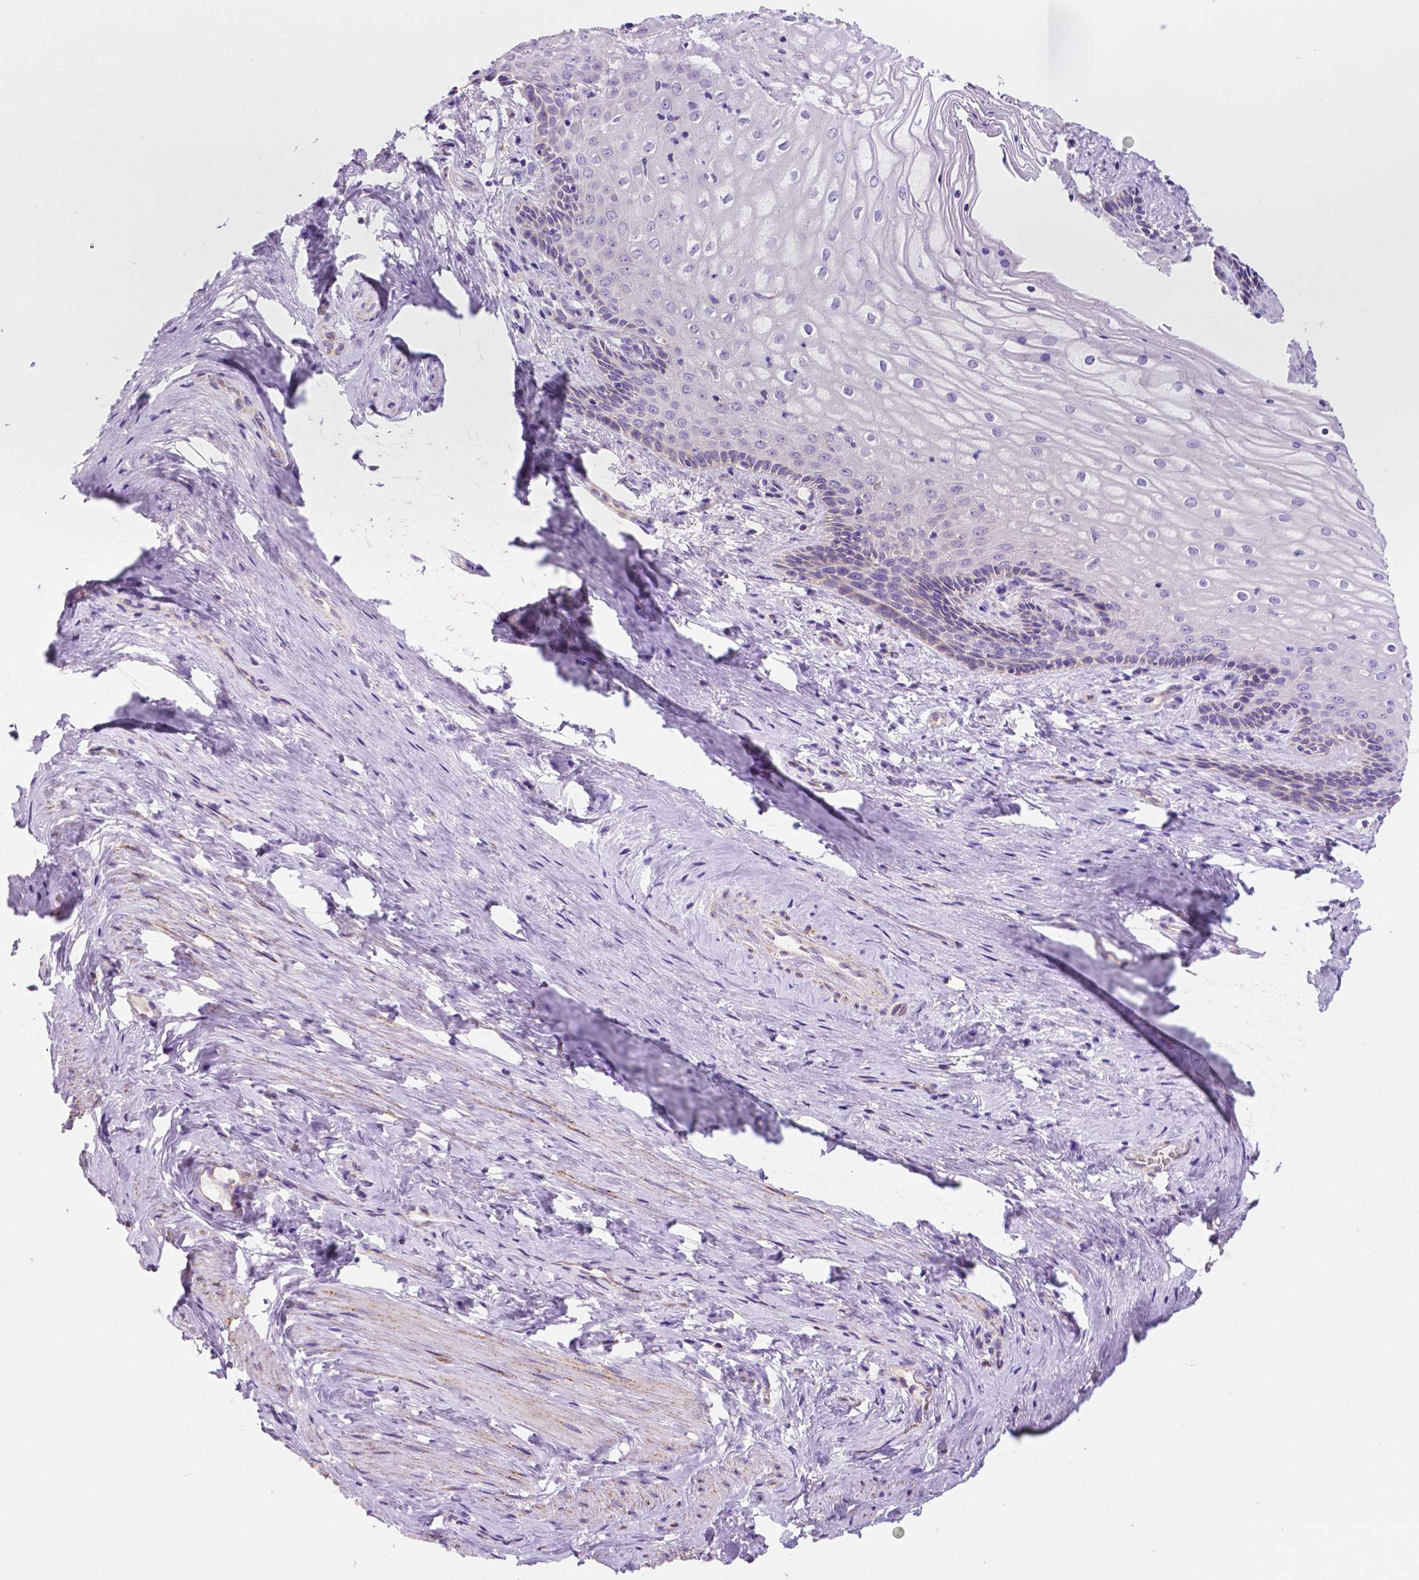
{"staining": {"intensity": "negative", "quantity": "none", "location": "none"}, "tissue": "vagina", "cell_type": "Squamous epithelial cells", "image_type": "normal", "snomed": [{"axis": "morphology", "description": "Normal tissue, NOS"}, {"axis": "topography", "description": "Vagina"}], "caption": "Immunohistochemistry histopathology image of benign vagina stained for a protein (brown), which demonstrates no staining in squamous epithelial cells.", "gene": "TRPV5", "patient": {"sex": "female", "age": 45}}